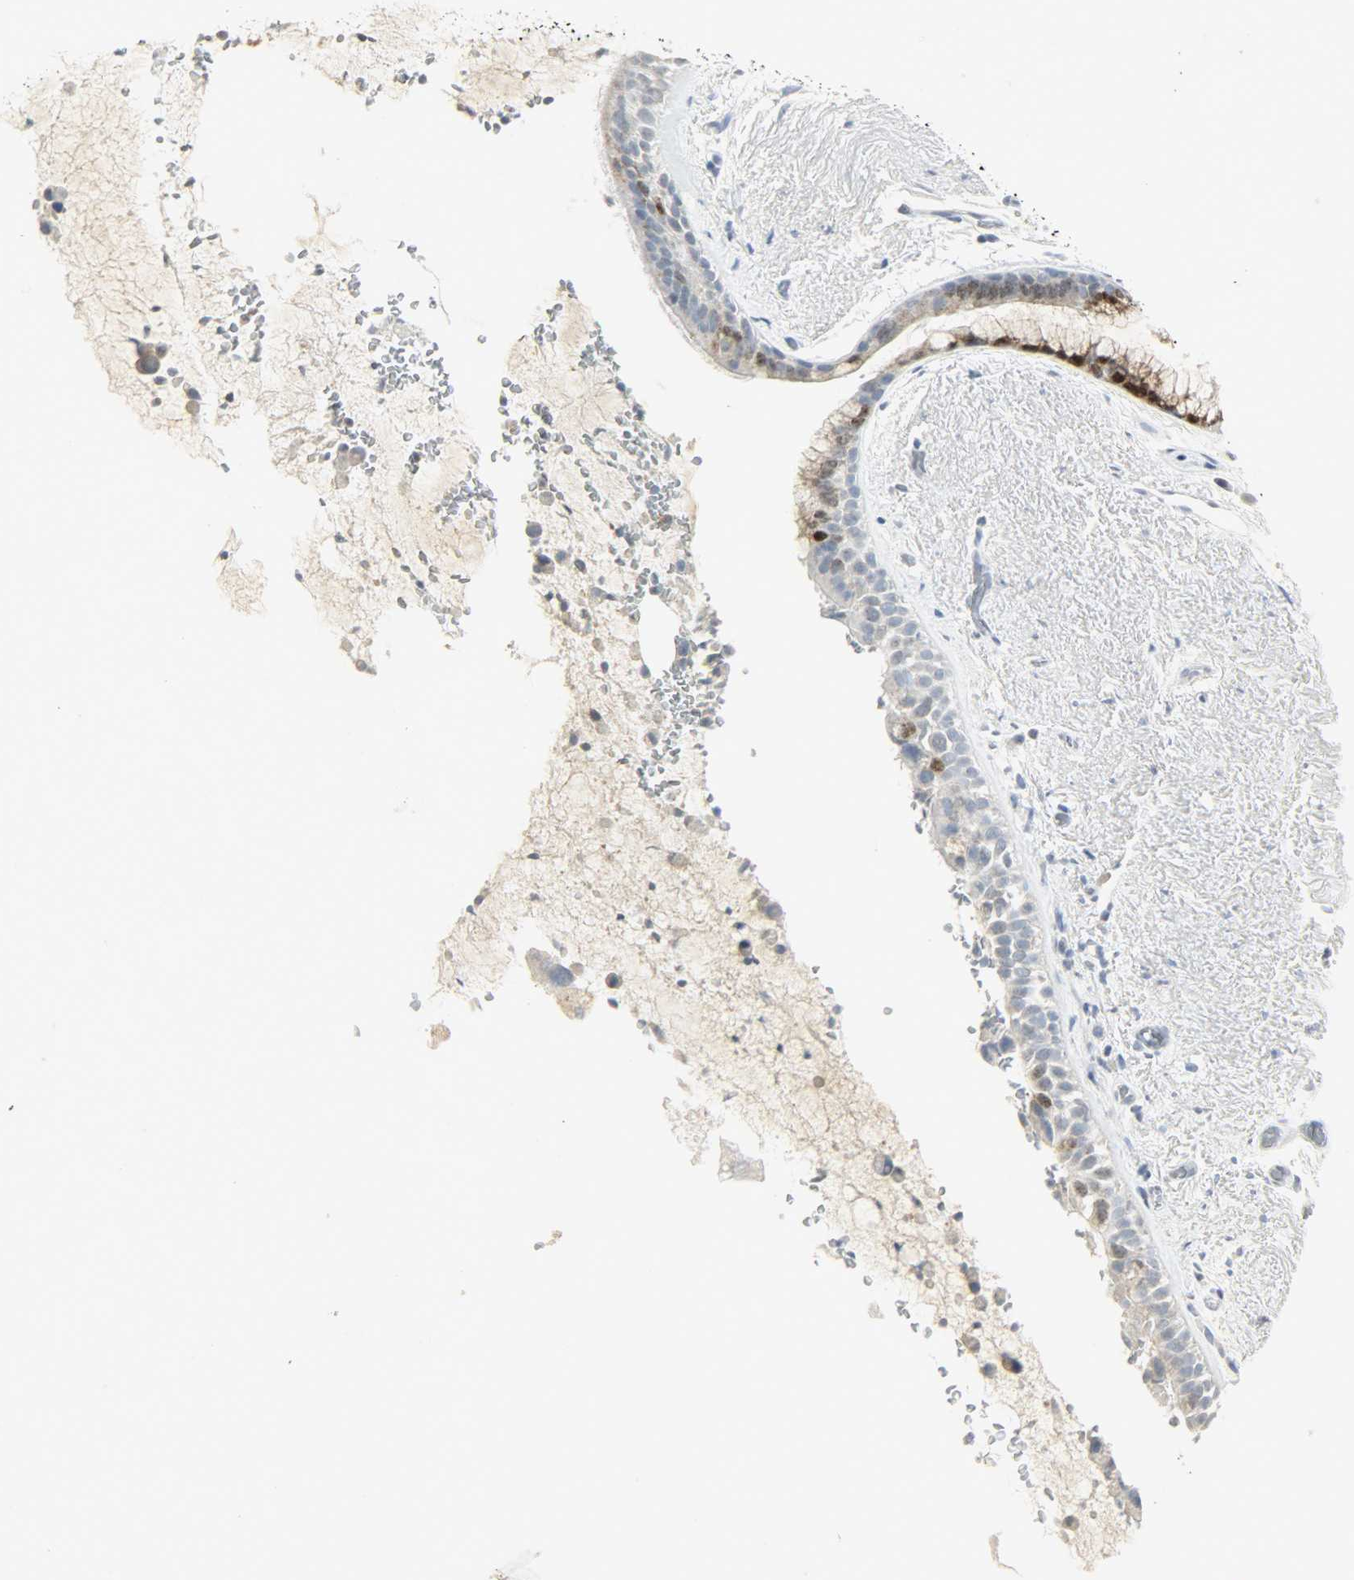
{"staining": {"intensity": "moderate", "quantity": "<25%", "location": "cytoplasmic/membranous,nuclear"}, "tissue": "bronchus", "cell_type": "Respiratory epithelial cells", "image_type": "normal", "snomed": [{"axis": "morphology", "description": "Normal tissue, NOS"}, {"axis": "topography", "description": "Bronchus"}], "caption": "High-power microscopy captured an immunohistochemistry (IHC) photomicrograph of benign bronchus, revealing moderate cytoplasmic/membranous,nuclear expression in about <25% of respiratory epithelial cells.", "gene": "CAMK4", "patient": {"sex": "female", "age": 54}}